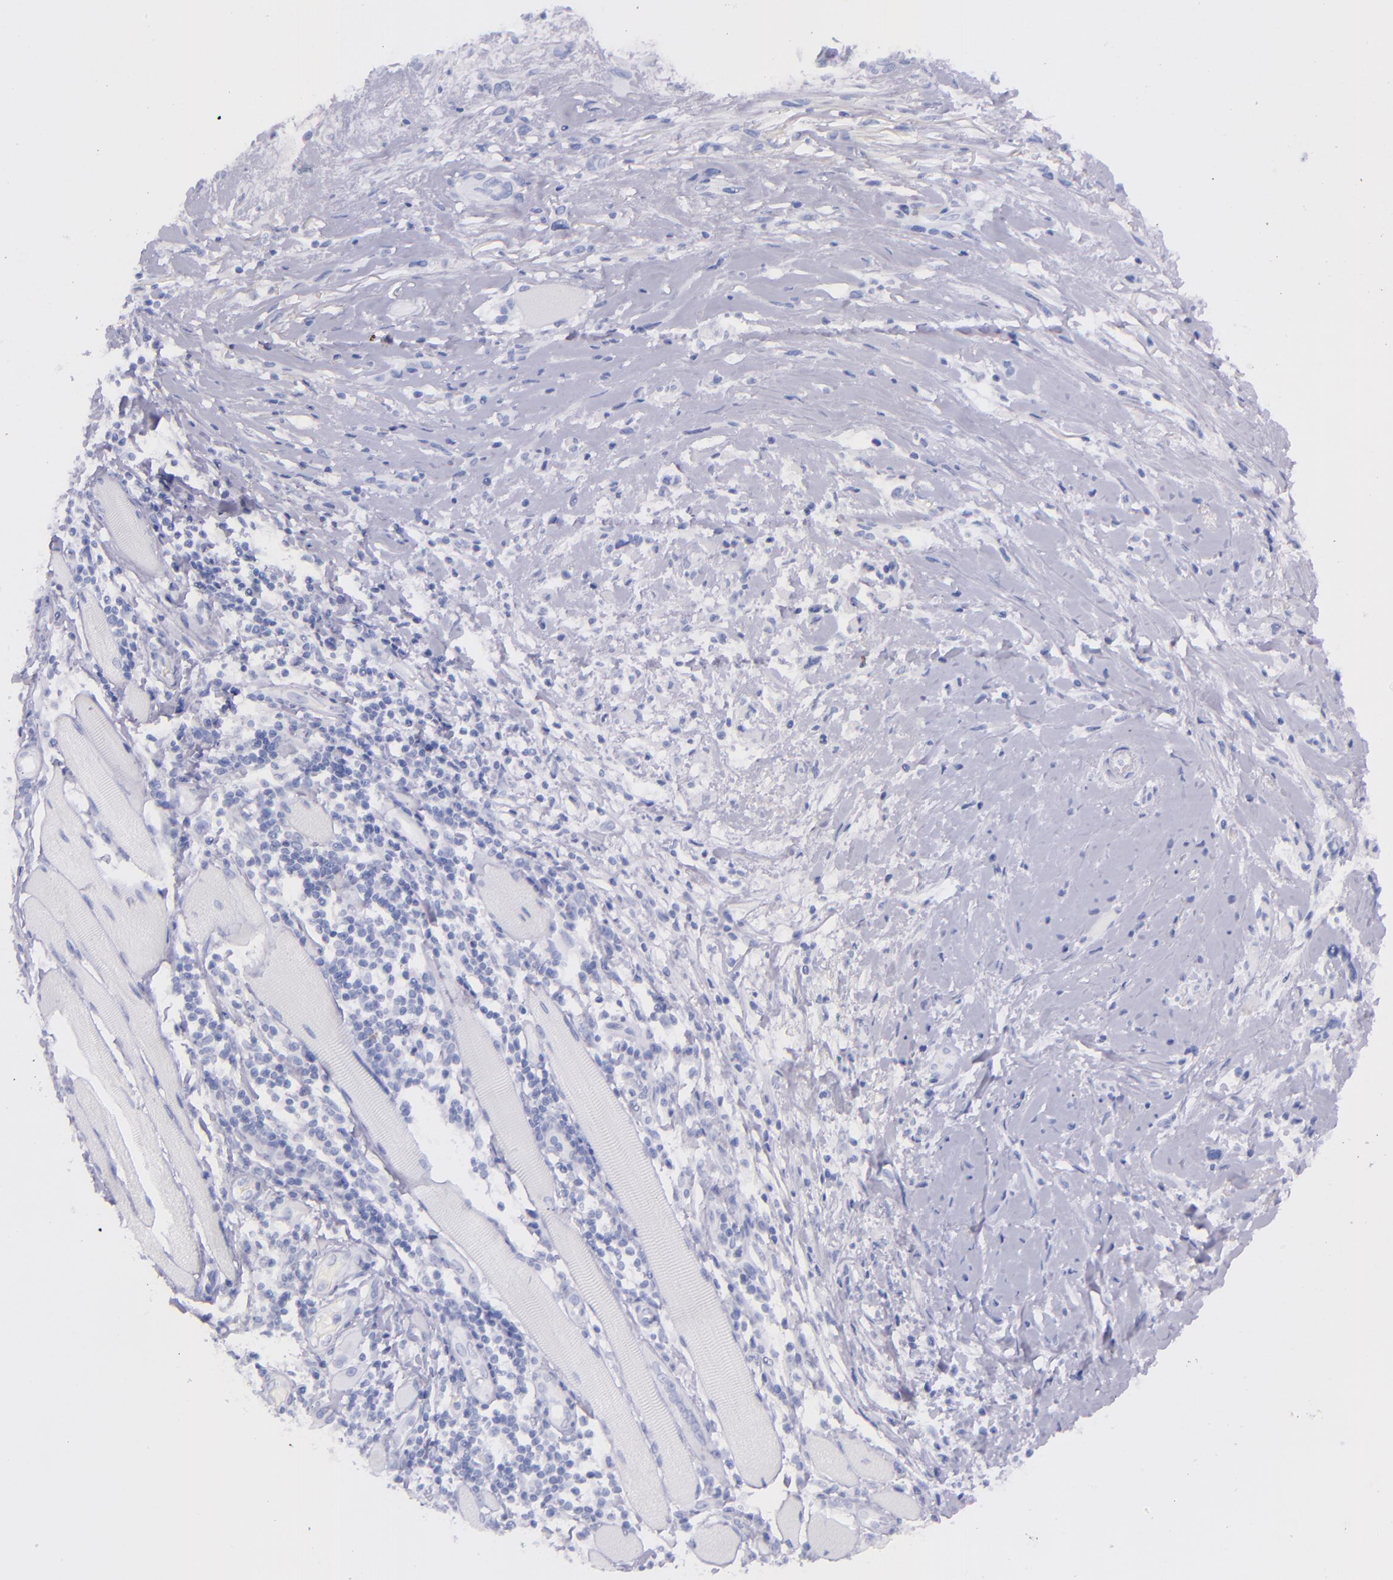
{"staining": {"intensity": "negative", "quantity": "none", "location": "none"}, "tissue": "melanoma", "cell_type": "Tumor cells", "image_type": "cancer", "snomed": [{"axis": "morphology", "description": "Malignant melanoma, NOS"}, {"axis": "topography", "description": "Skin"}], "caption": "Human melanoma stained for a protein using IHC shows no positivity in tumor cells.", "gene": "SFTPA2", "patient": {"sex": "male", "age": 91}}